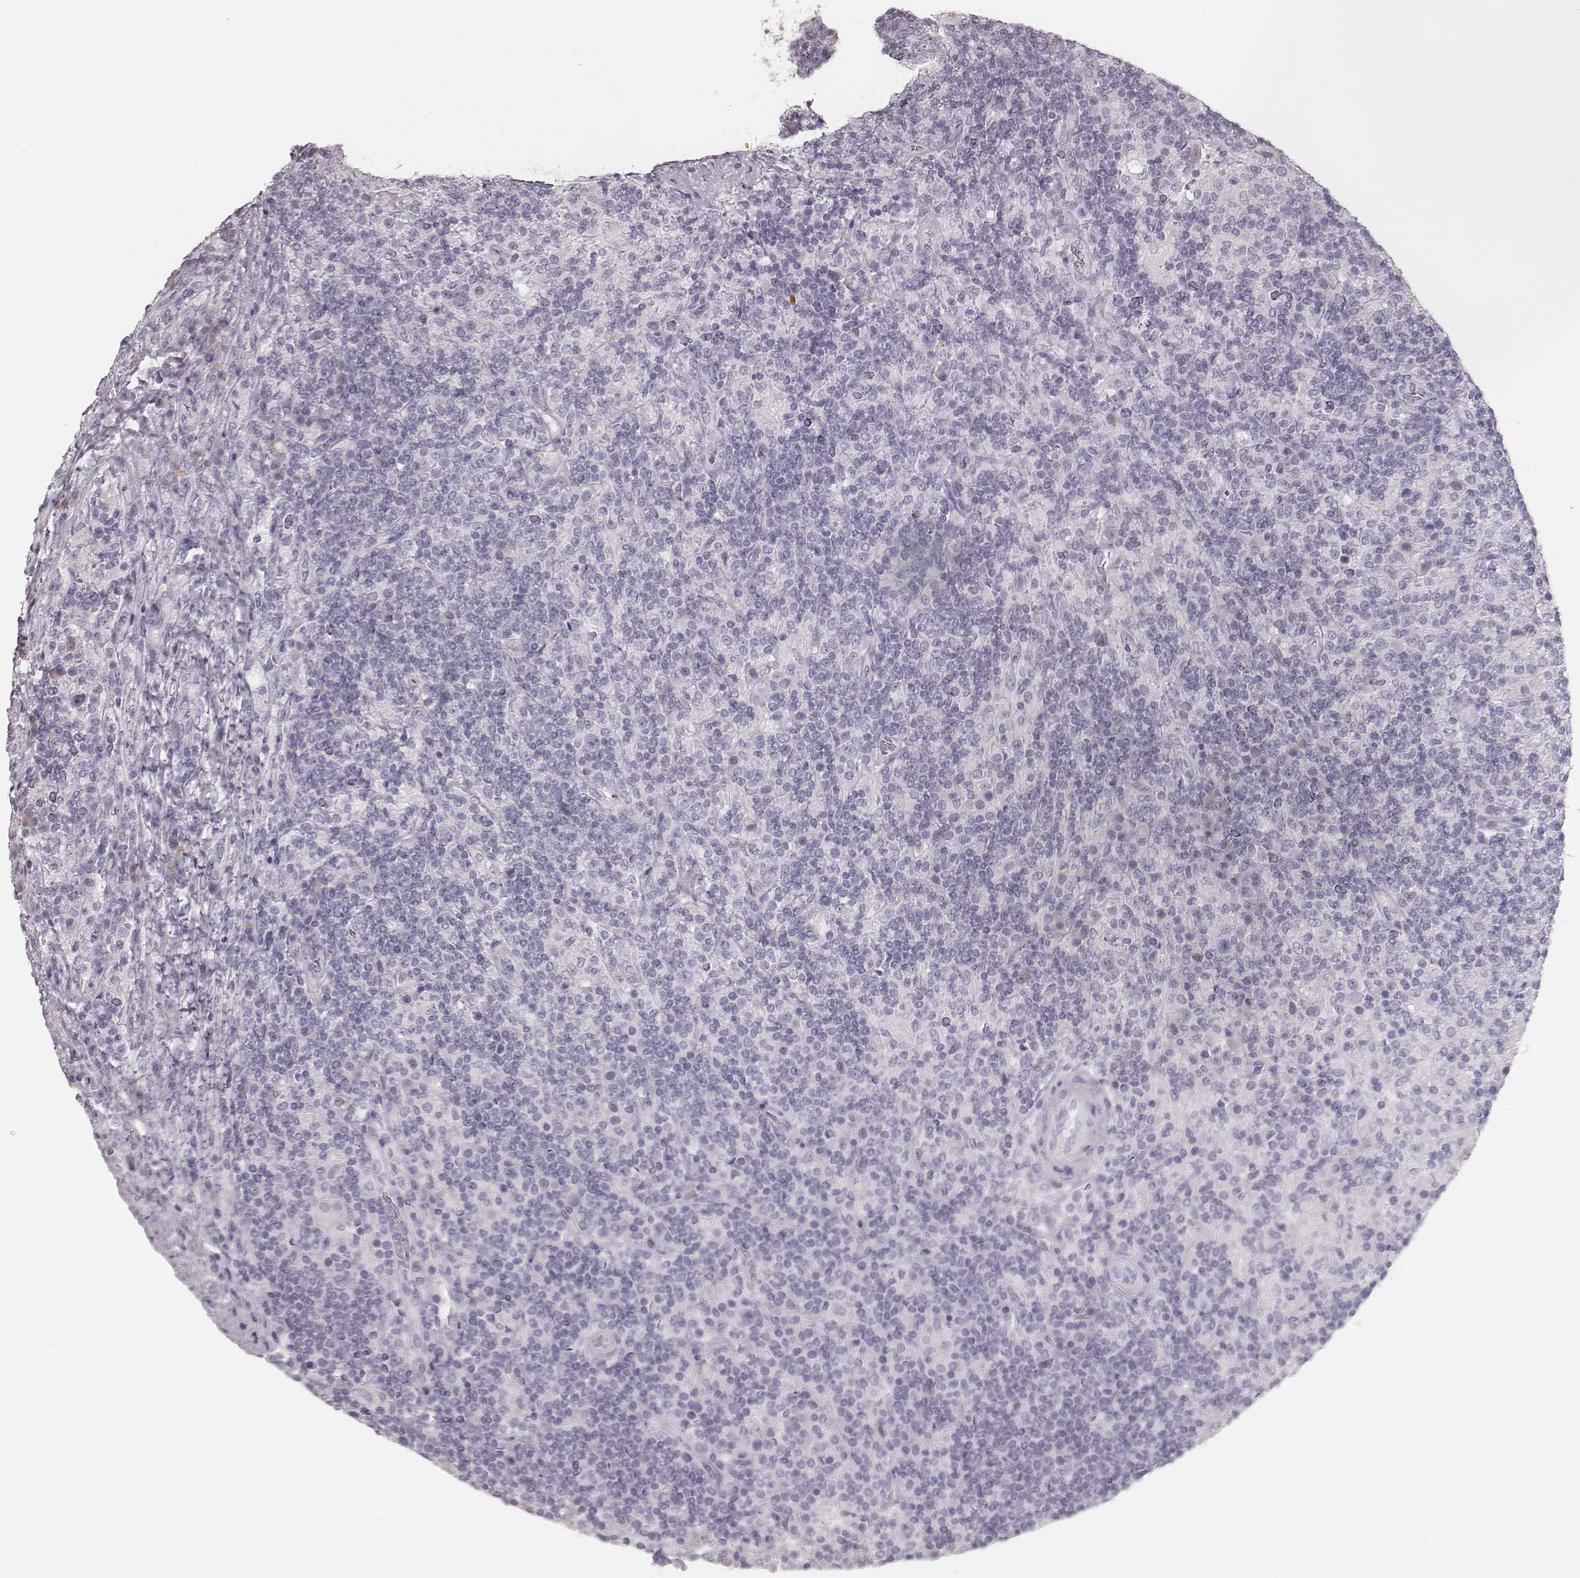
{"staining": {"intensity": "negative", "quantity": "none", "location": "none"}, "tissue": "lymphoma", "cell_type": "Tumor cells", "image_type": "cancer", "snomed": [{"axis": "morphology", "description": "Hodgkin's disease, NOS"}, {"axis": "topography", "description": "Lymph node"}], "caption": "DAB immunohistochemical staining of lymphoma exhibits no significant expression in tumor cells. The staining is performed using DAB brown chromogen with nuclei counter-stained in using hematoxylin.", "gene": "KRT82", "patient": {"sex": "male", "age": 70}}